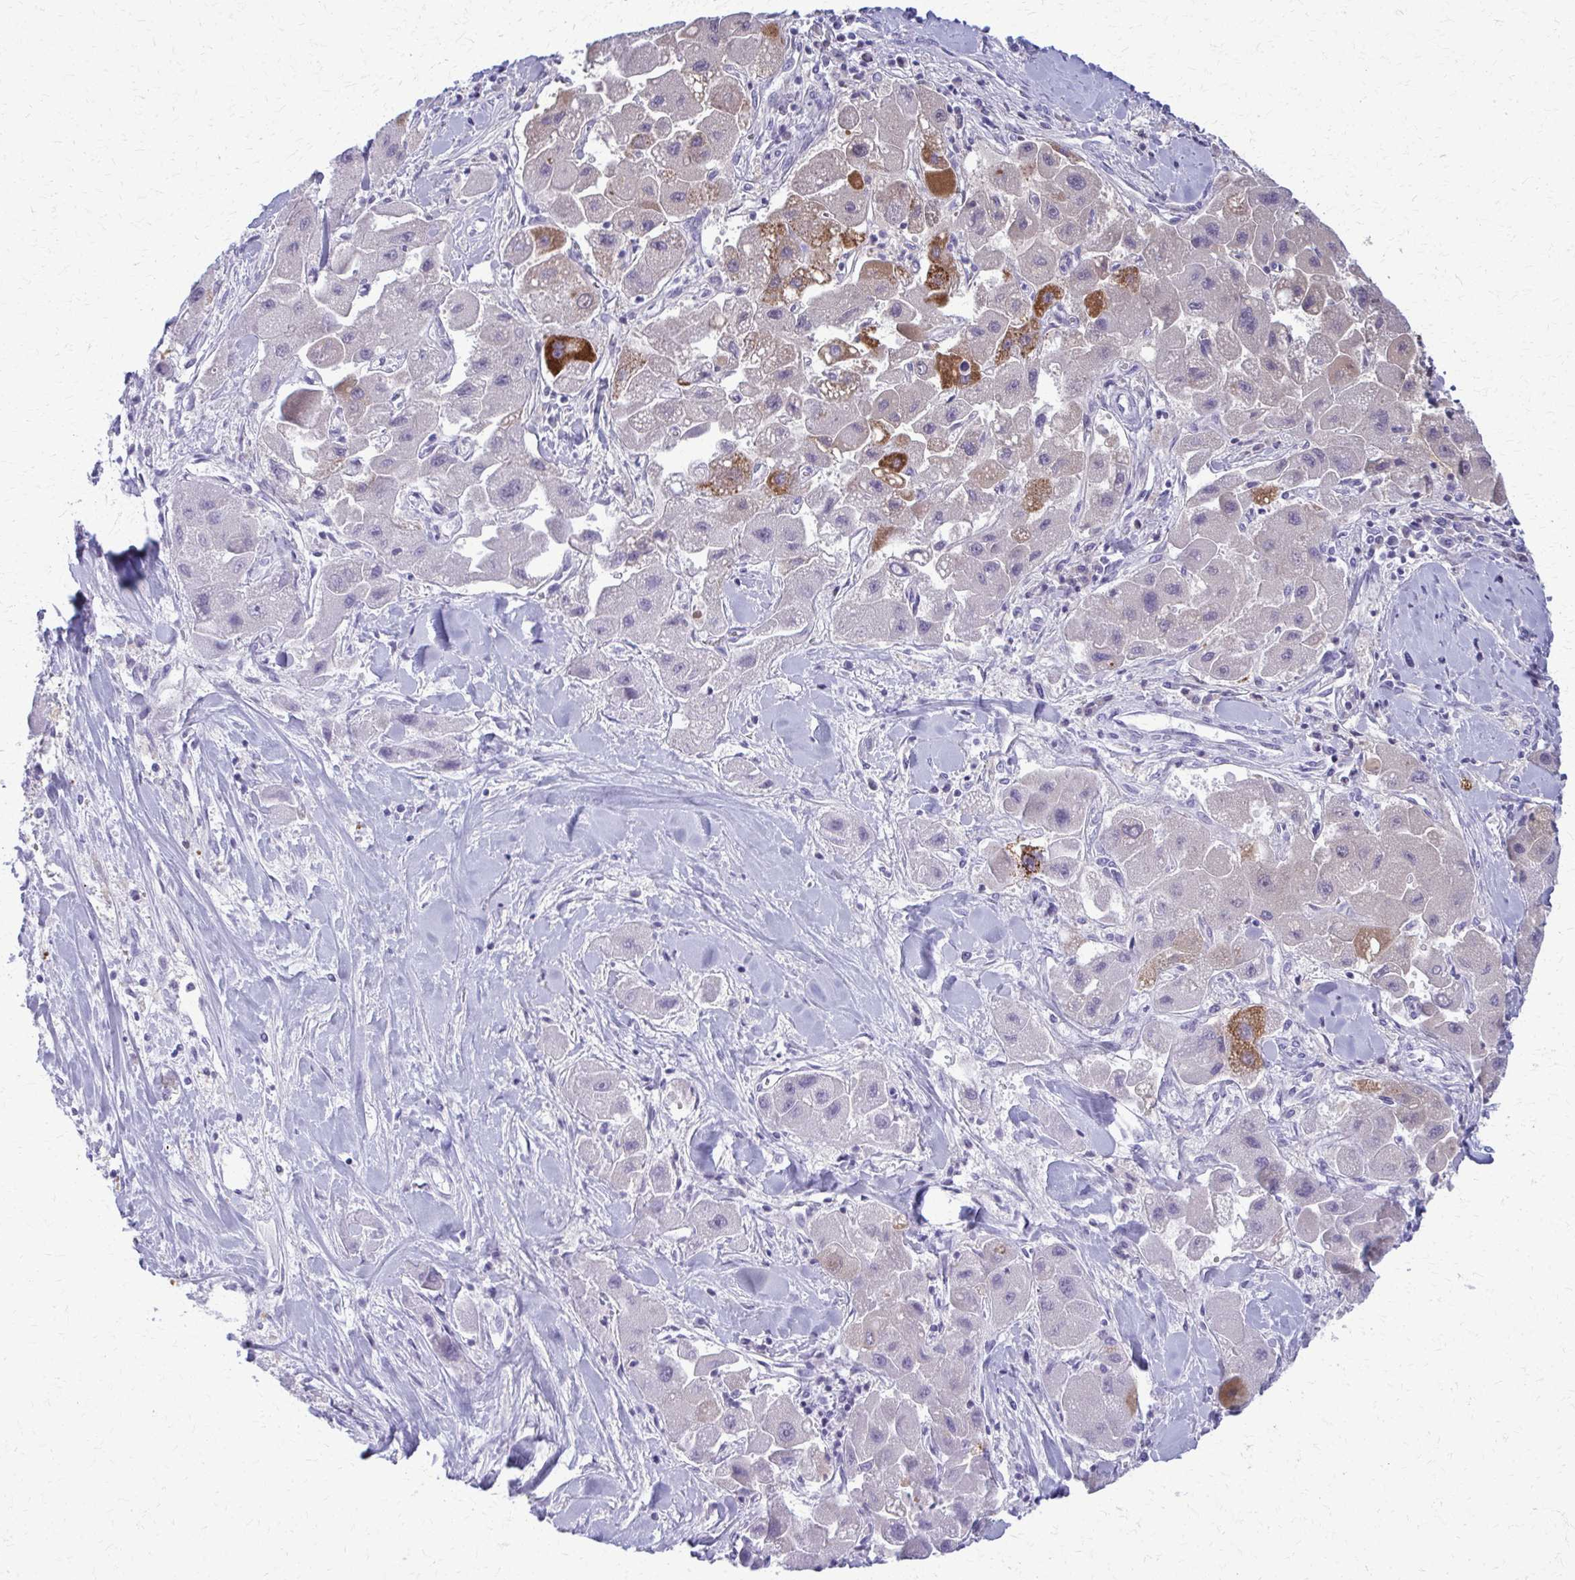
{"staining": {"intensity": "strong", "quantity": "<25%", "location": "cytoplasmic/membranous"}, "tissue": "liver cancer", "cell_type": "Tumor cells", "image_type": "cancer", "snomed": [{"axis": "morphology", "description": "Carcinoma, Hepatocellular, NOS"}, {"axis": "topography", "description": "Liver"}], "caption": "Brown immunohistochemical staining in human liver cancer shows strong cytoplasmic/membranous staining in about <25% of tumor cells.", "gene": "ACSM2B", "patient": {"sex": "male", "age": 24}}